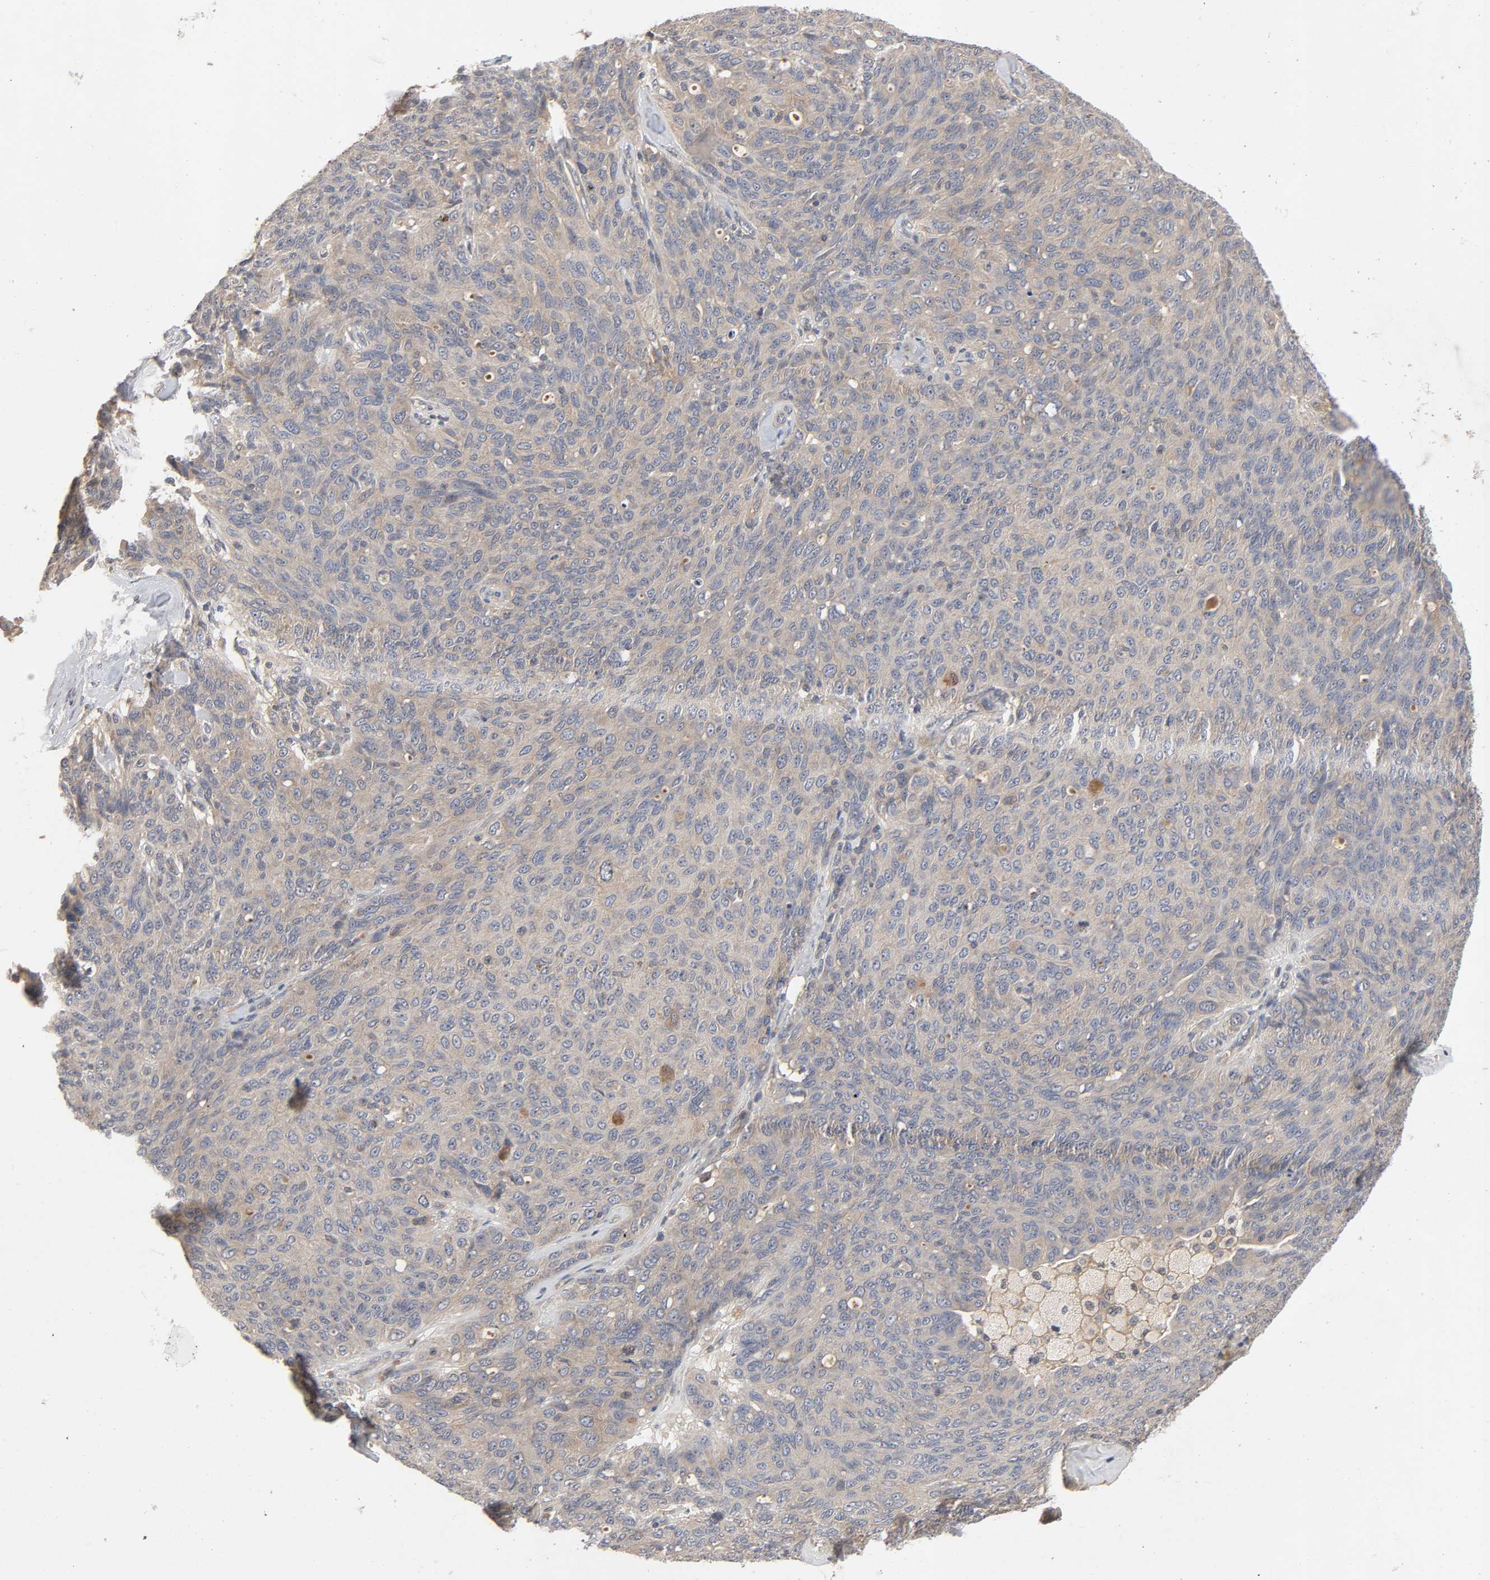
{"staining": {"intensity": "moderate", "quantity": ">75%", "location": "cytoplasmic/membranous"}, "tissue": "ovarian cancer", "cell_type": "Tumor cells", "image_type": "cancer", "snomed": [{"axis": "morphology", "description": "Carcinoma, endometroid"}, {"axis": "topography", "description": "Ovary"}], "caption": "About >75% of tumor cells in human endometroid carcinoma (ovarian) display moderate cytoplasmic/membranous protein staining as visualized by brown immunohistochemical staining.", "gene": "CPB2", "patient": {"sex": "female", "age": 60}}